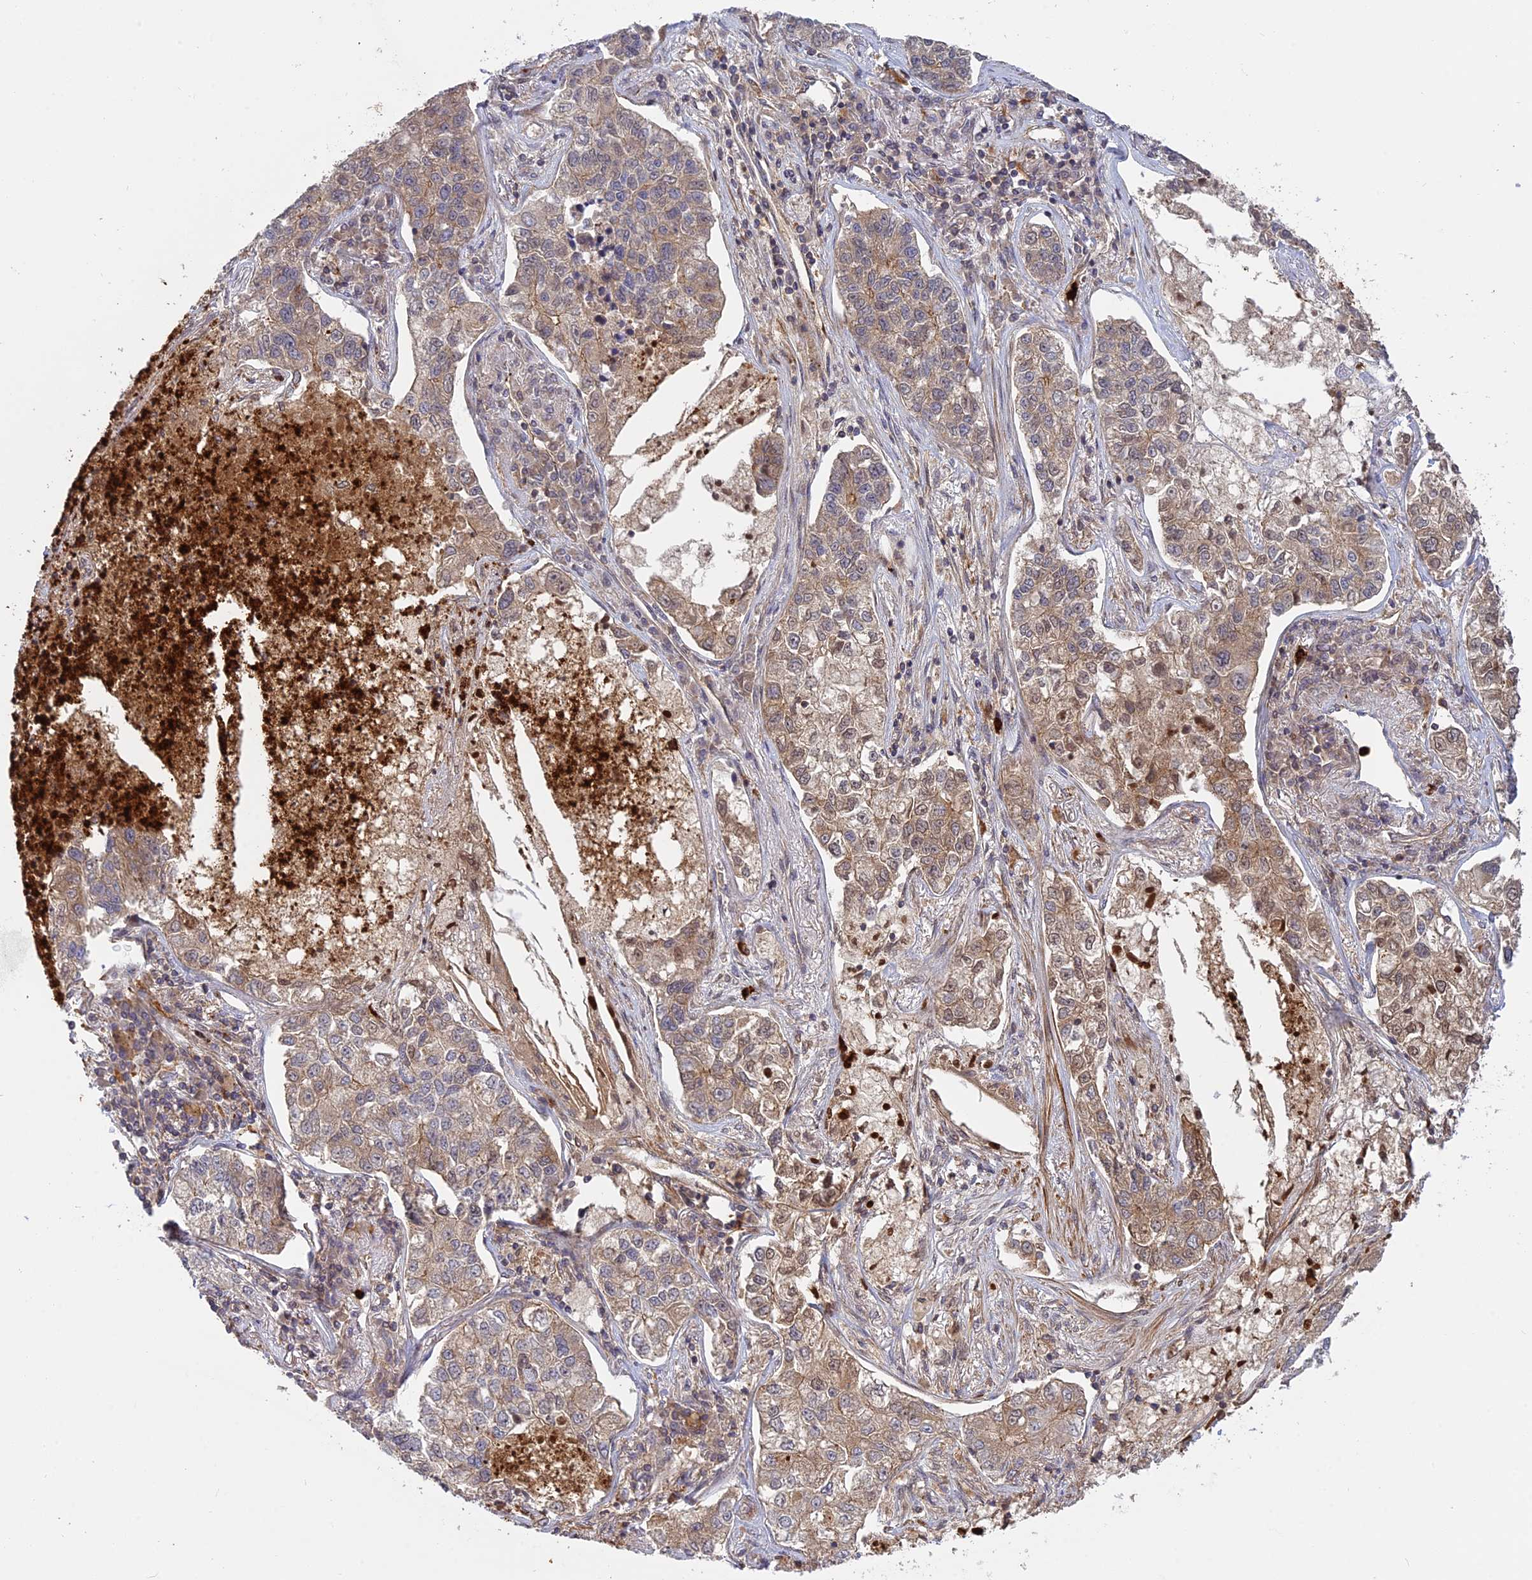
{"staining": {"intensity": "weak", "quantity": "25%-75%", "location": "cytoplasmic/membranous"}, "tissue": "lung cancer", "cell_type": "Tumor cells", "image_type": "cancer", "snomed": [{"axis": "morphology", "description": "Adenocarcinoma, NOS"}, {"axis": "topography", "description": "Lung"}], "caption": "Lung cancer (adenocarcinoma) stained with DAB IHC shows low levels of weak cytoplasmic/membranous staining in about 25%-75% of tumor cells. The staining is performed using DAB (3,3'-diaminobenzidine) brown chromogen to label protein expression. The nuclei are counter-stained blue using hematoxylin.", "gene": "PHLDB3", "patient": {"sex": "male", "age": 49}}